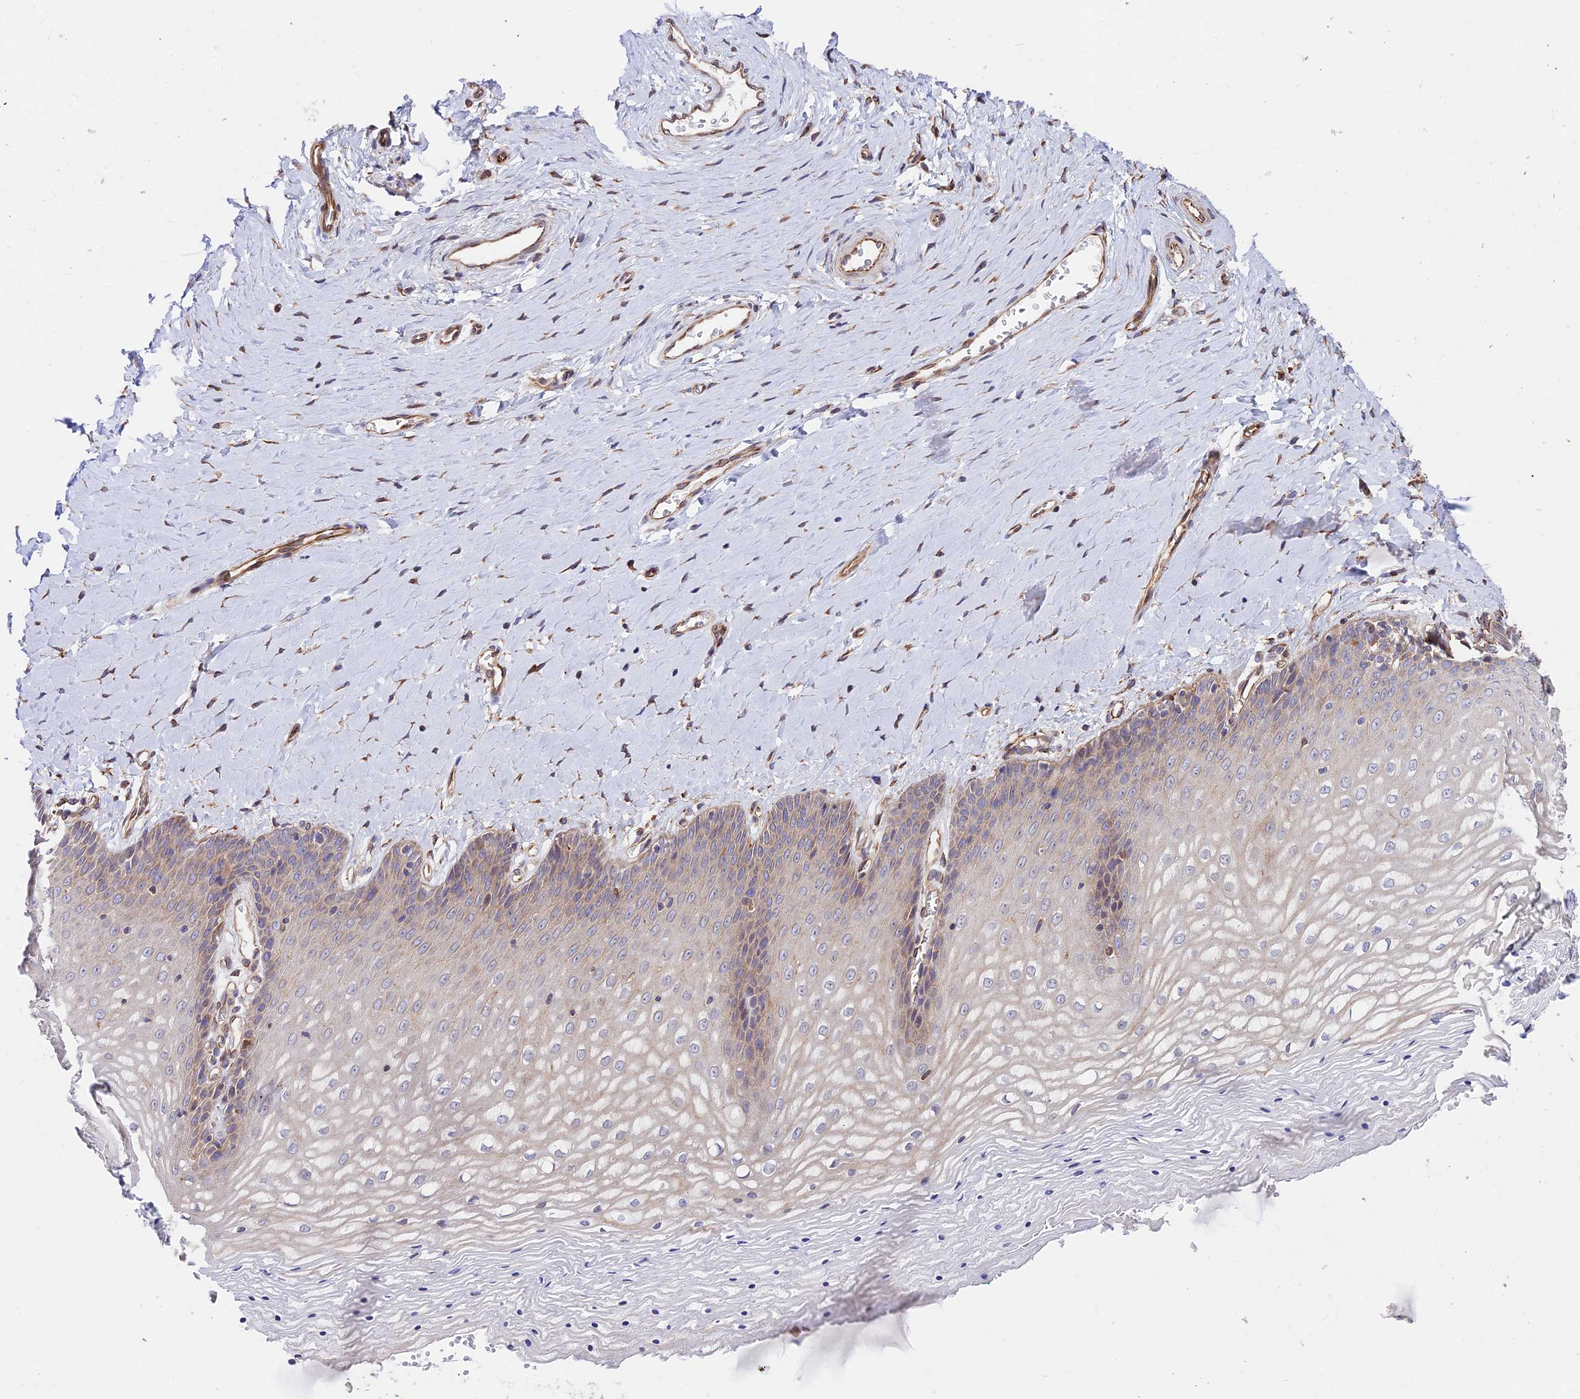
{"staining": {"intensity": "weak", "quantity": "25%-75%", "location": "cytoplasmic/membranous"}, "tissue": "vagina", "cell_type": "Squamous epithelial cells", "image_type": "normal", "snomed": [{"axis": "morphology", "description": "Normal tissue, NOS"}, {"axis": "topography", "description": "Vagina"}], "caption": "Squamous epithelial cells reveal weak cytoplasmic/membranous positivity in about 25%-75% of cells in unremarkable vagina. (IHC, brightfield microscopy, high magnification).", "gene": "EXOC3L4", "patient": {"sex": "female", "age": 65}}